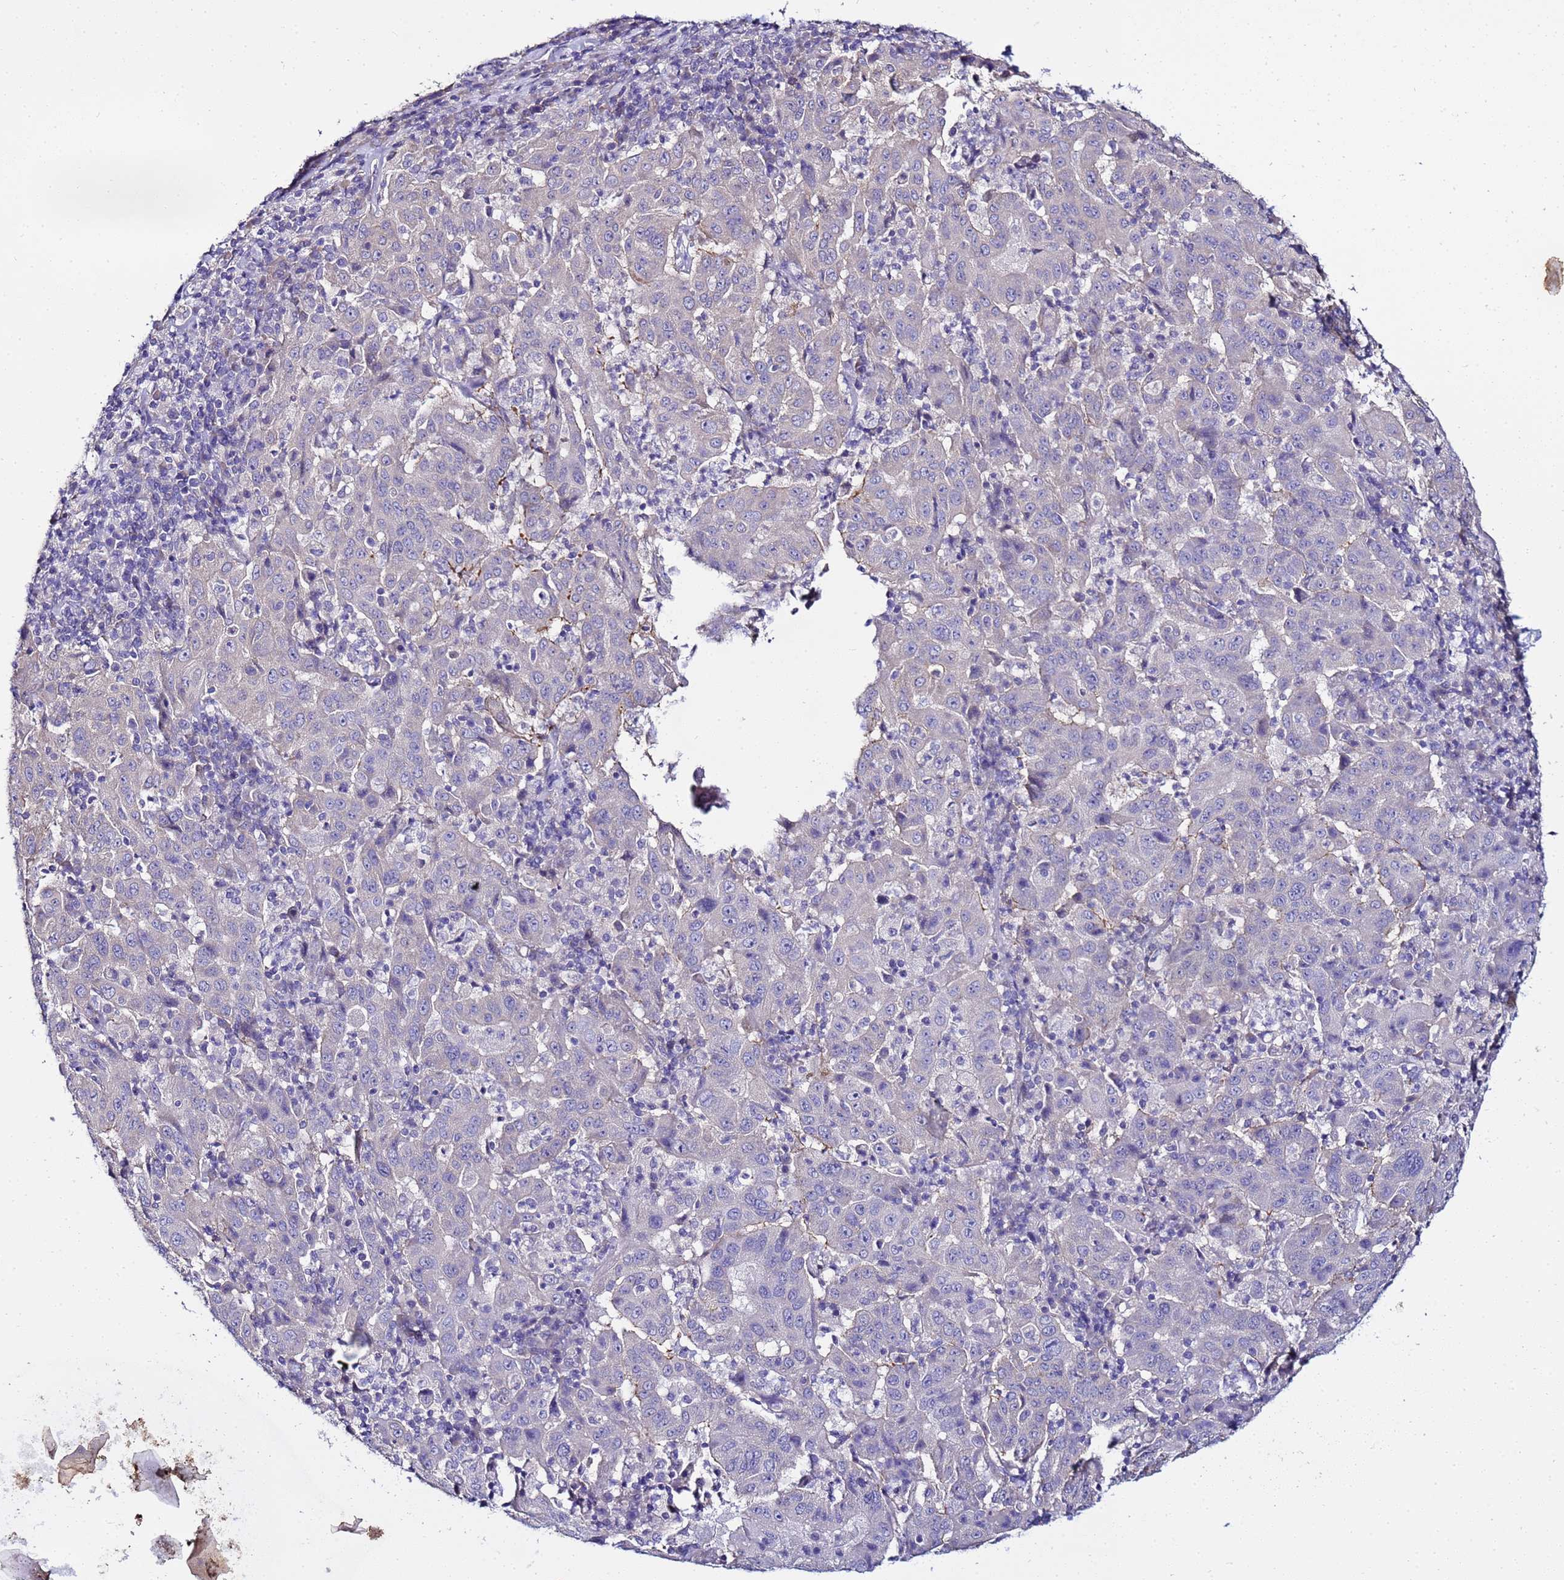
{"staining": {"intensity": "negative", "quantity": "none", "location": "none"}, "tissue": "pancreatic cancer", "cell_type": "Tumor cells", "image_type": "cancer", "snomed": [{"axis": "morphology", "description": "Adenocarcinoma, NOS"}, {"axis": "topography", "description": "Pancreas"}], "caption": "Tumor cells show no significant positivity in pancreatic cancer.", "gene": "FAM166B", "patient": {"sex": "male", "age": 63}}